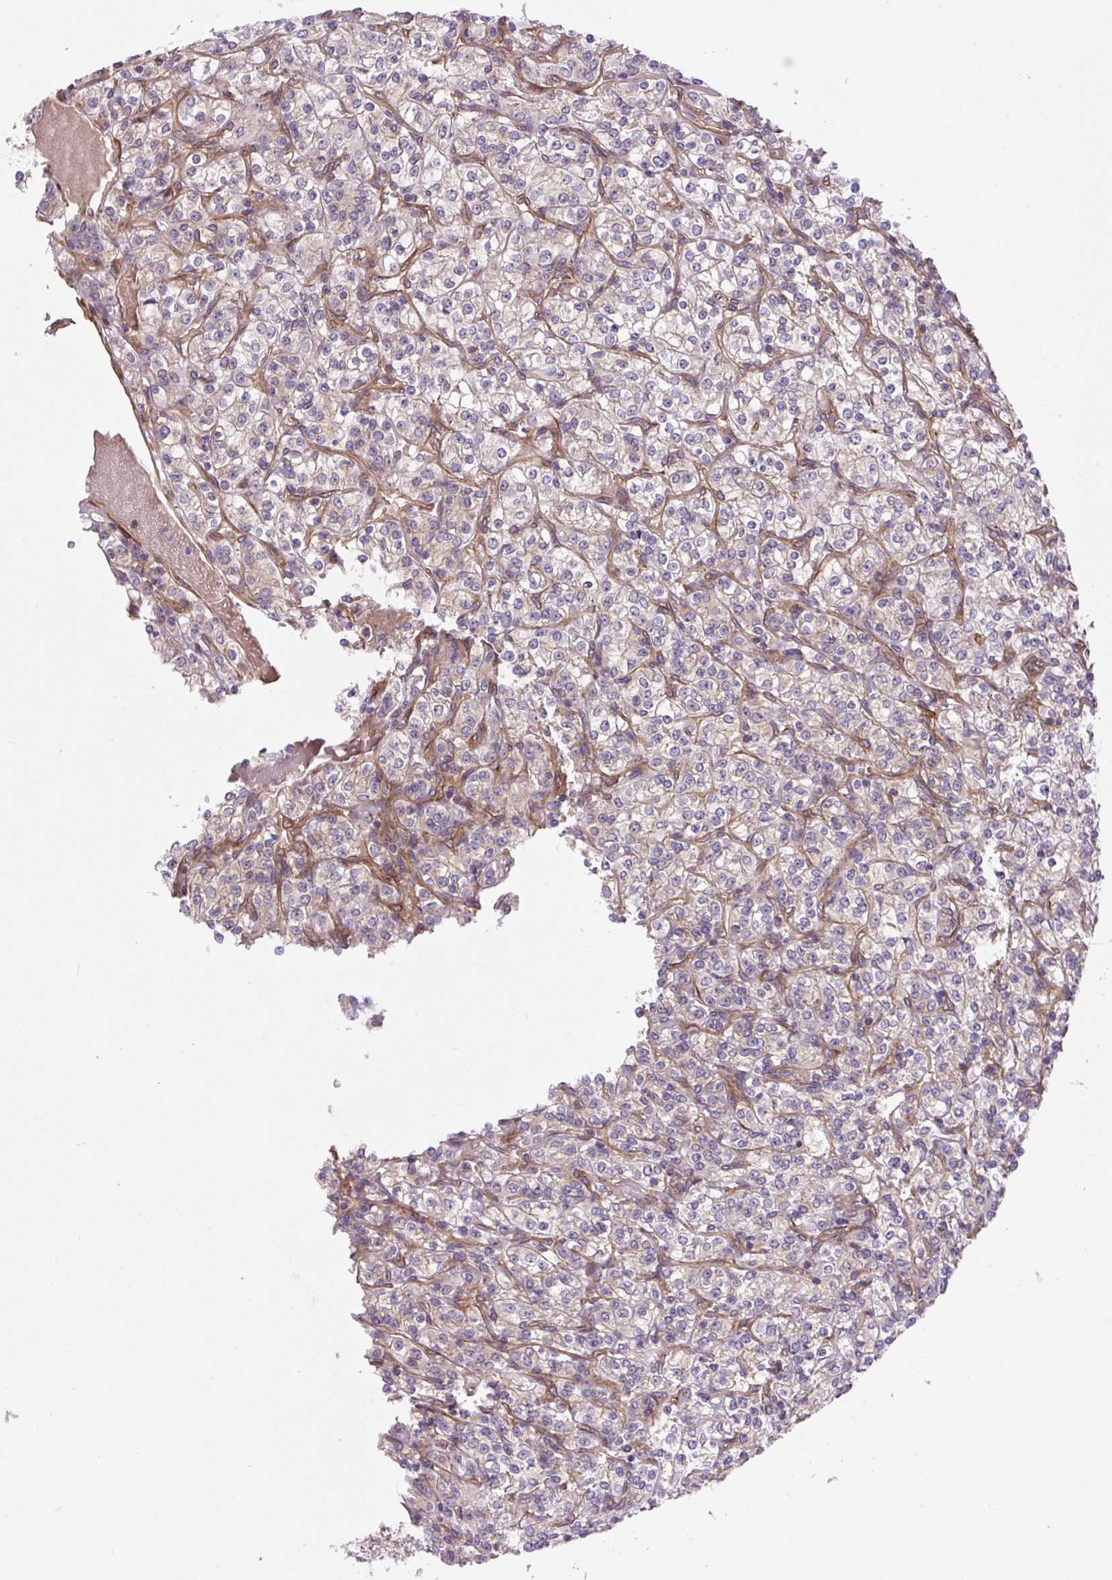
{"staining": {"intensity": "negative", "quantity": "none", "location": "none"}, "tissue": "renal cancer", "cell_type": "Tumor cells", "image_type": "cancer", "snomed": [{"axis": "morphology", "description": "Adenocarcinoma, NOS"}, {"axis": "topography", "description": "Kidney"}], "caption": "Human renal cancer (adenocarcinoma) stained for a protein using immunohistochemistry displays no positivity in tumor cells.", "gene": "SEPTIN10", "patient": {"sex": "male", "age": 77}}